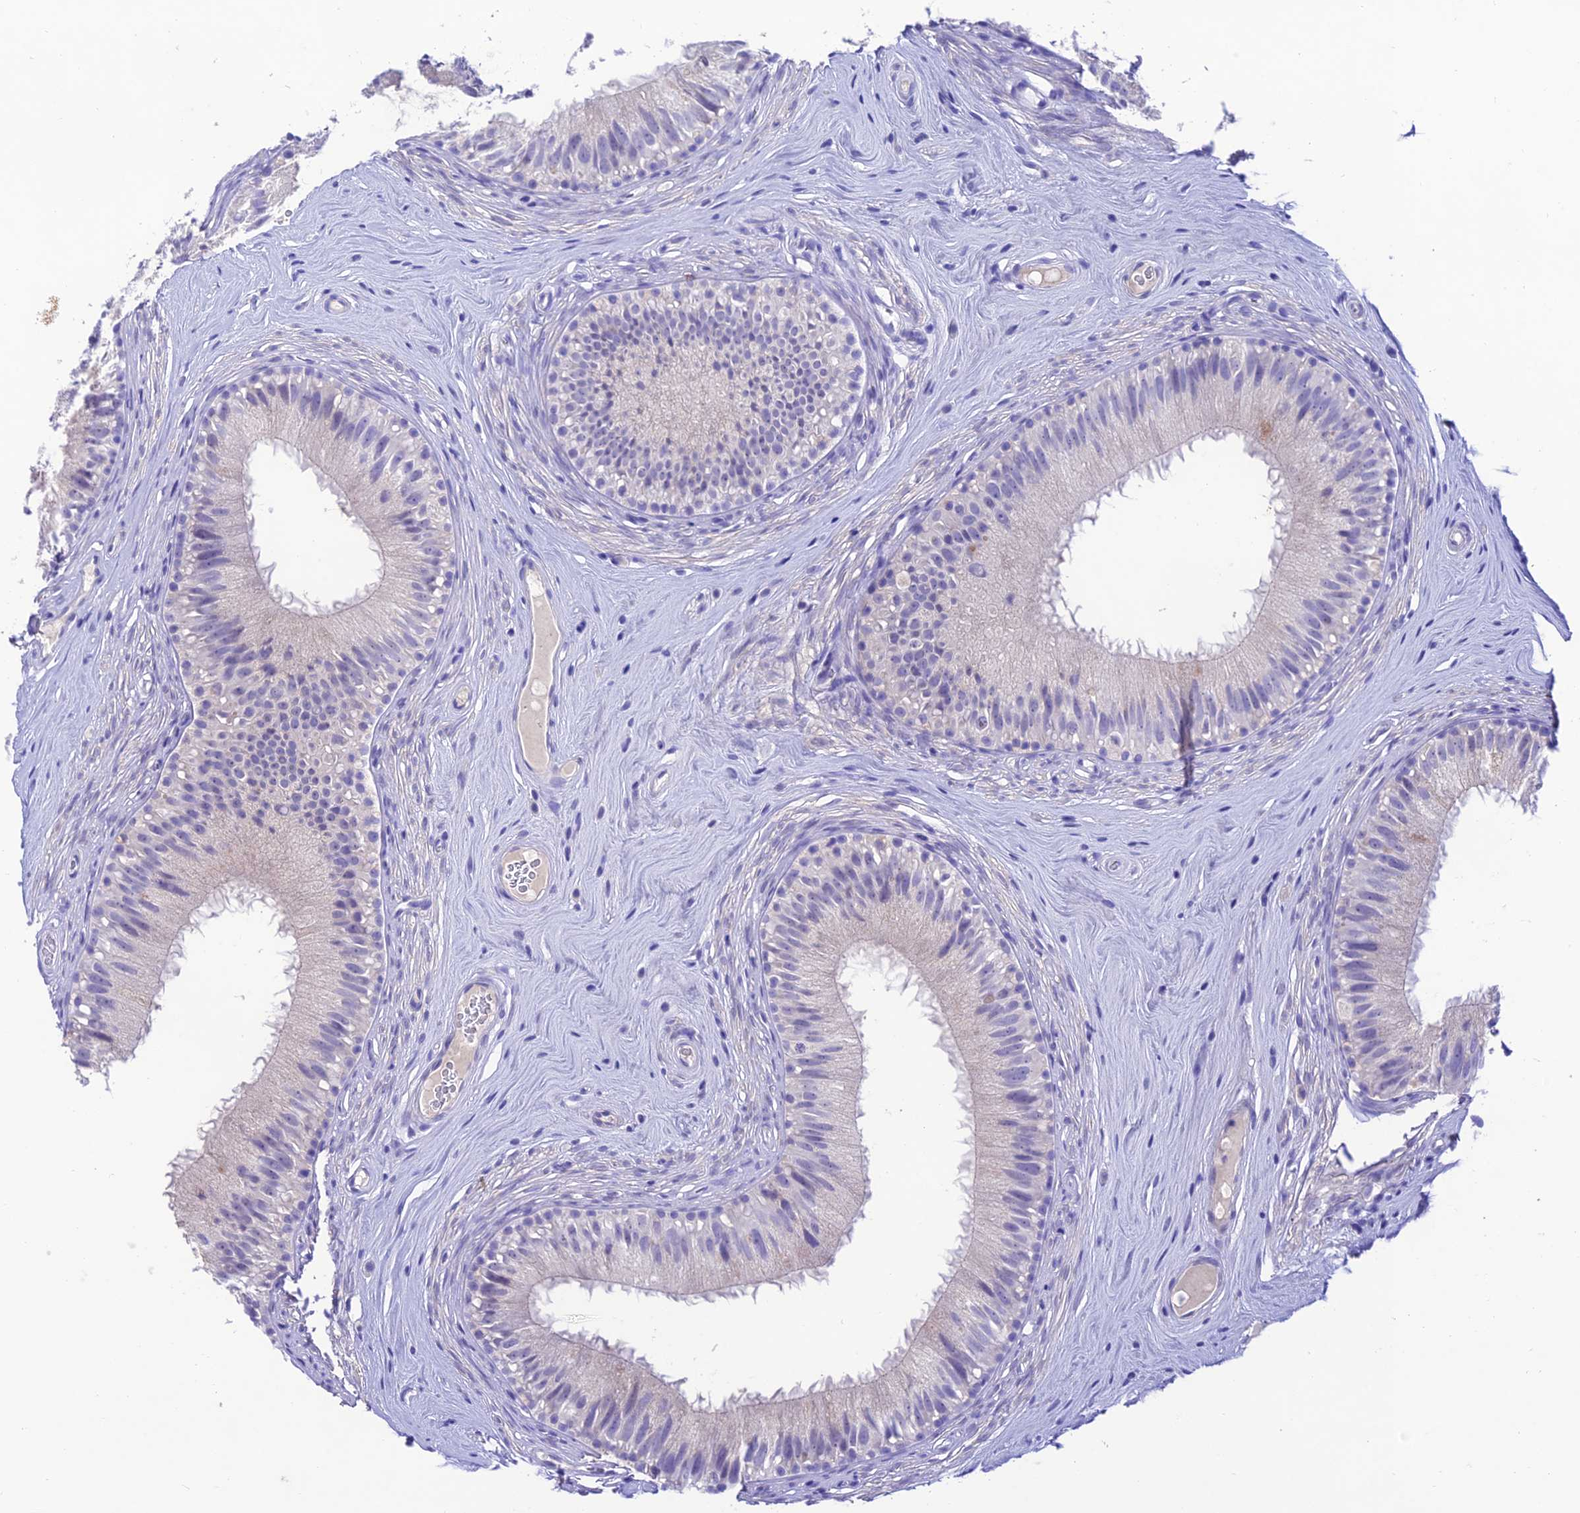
{"staining": {"intensity": "negative", "quantity": "none", "location": "none"}, "tissue": "epididymis", "cell_type": "Glandular cells", "image_type": "normal", "snomed": [{"axis": "morphology", "description": "Normal tissue, NOS"}, {"axis": "topography", "description": "Epididymis"}], "caption": "DAB immunohistochemical staining of benign human epididymis shows no significant expression in glandular cells.", "gene": "NLRP6", "patient": {"sex": "male", "age": 45}}